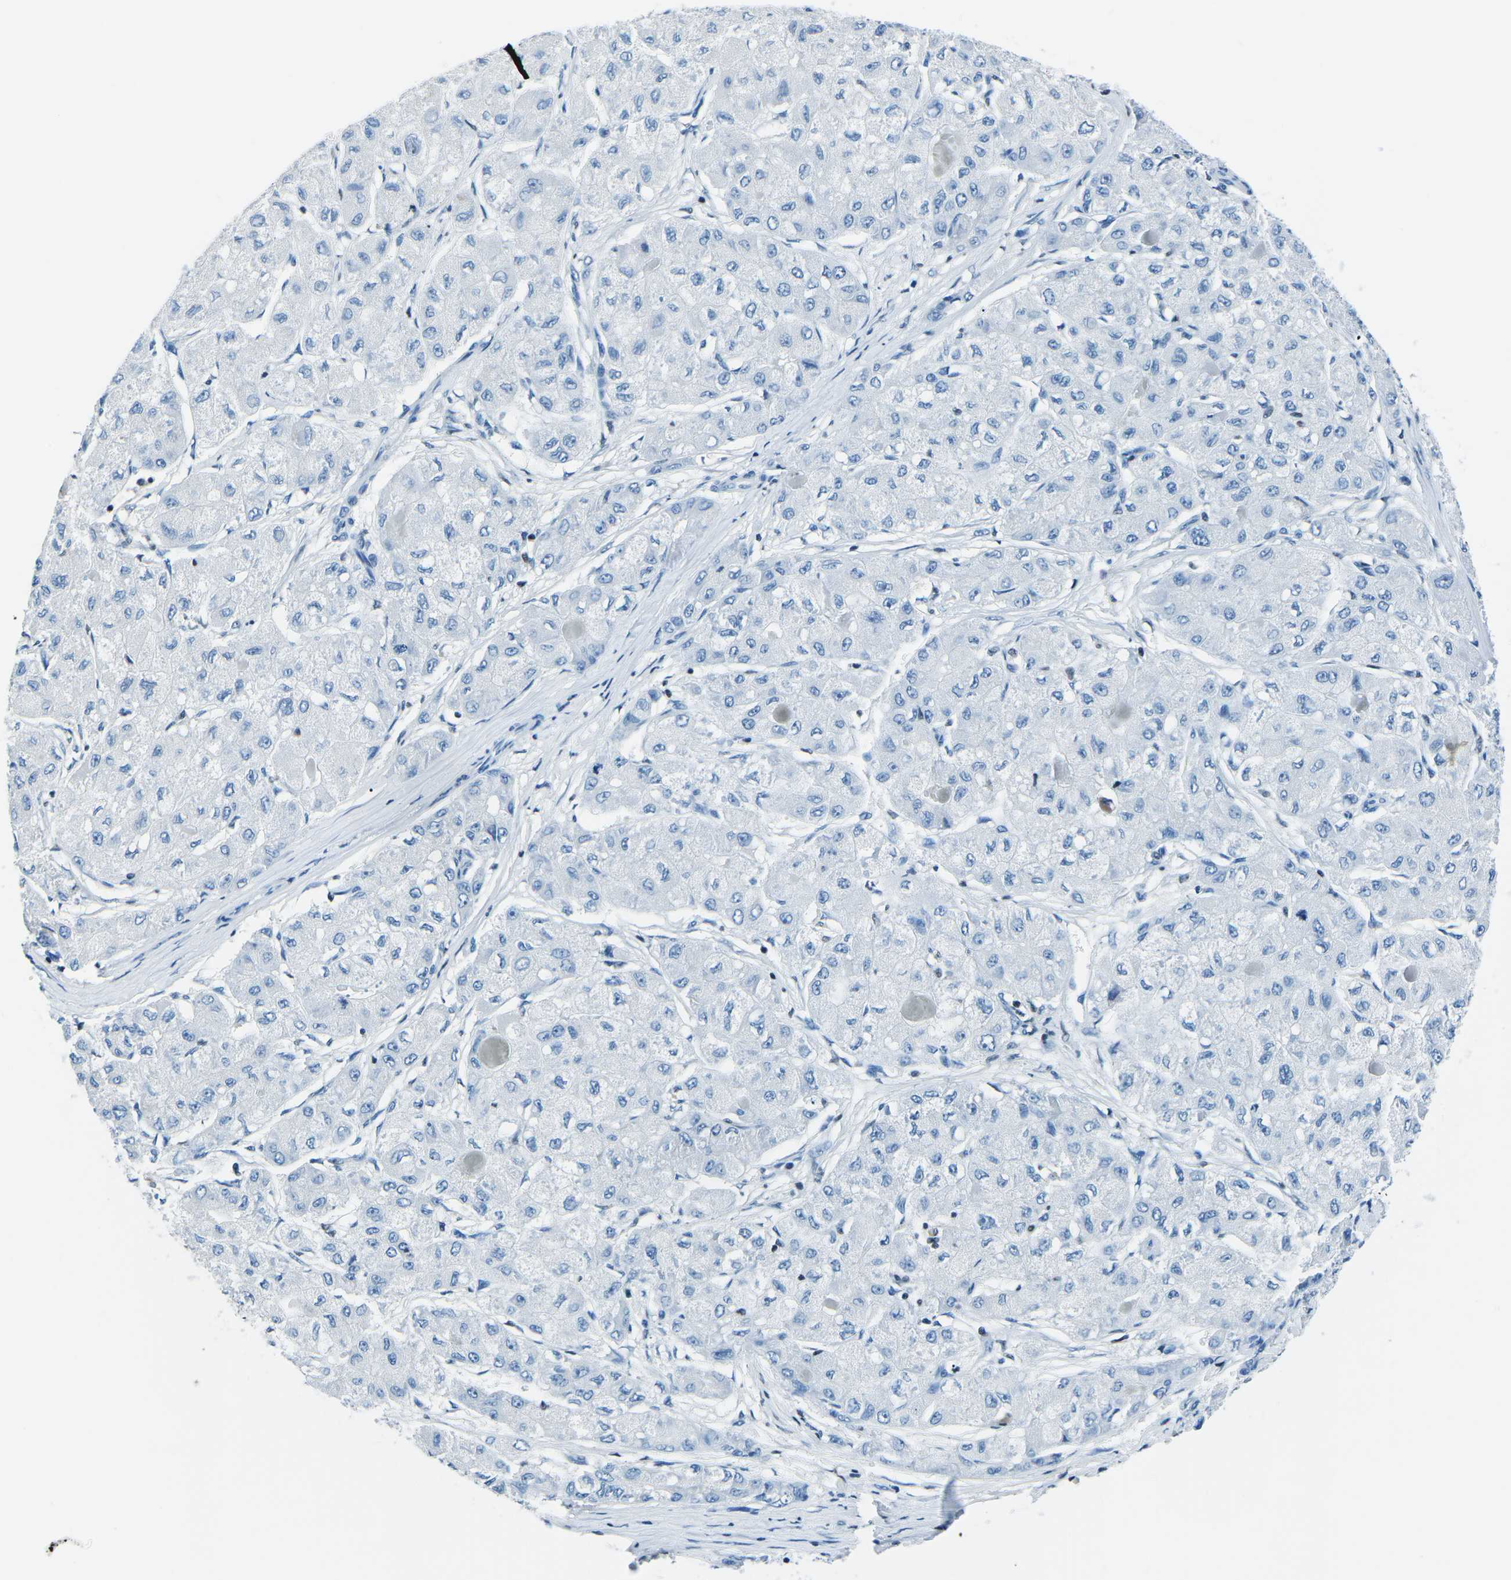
{"staining": {"intensity": "negative", "quantity": "none", "location": "none"}, "tissue": "liver cancer", "cell_type": "Tumor cells", "image_type": "cancer", "snomed": [{"axis": "morphology", "description": "Carcinoma, Hepatocellular, NOS"}, {"axis": "topography", "description": "Liver"}], "caption": "Hepatocellular carcinoma (liver) was stained to show a protein in brown. There is no significant expression in tumor cells.", "gene": "CELF2", "patient": {"sex": "male", "age": 80}}